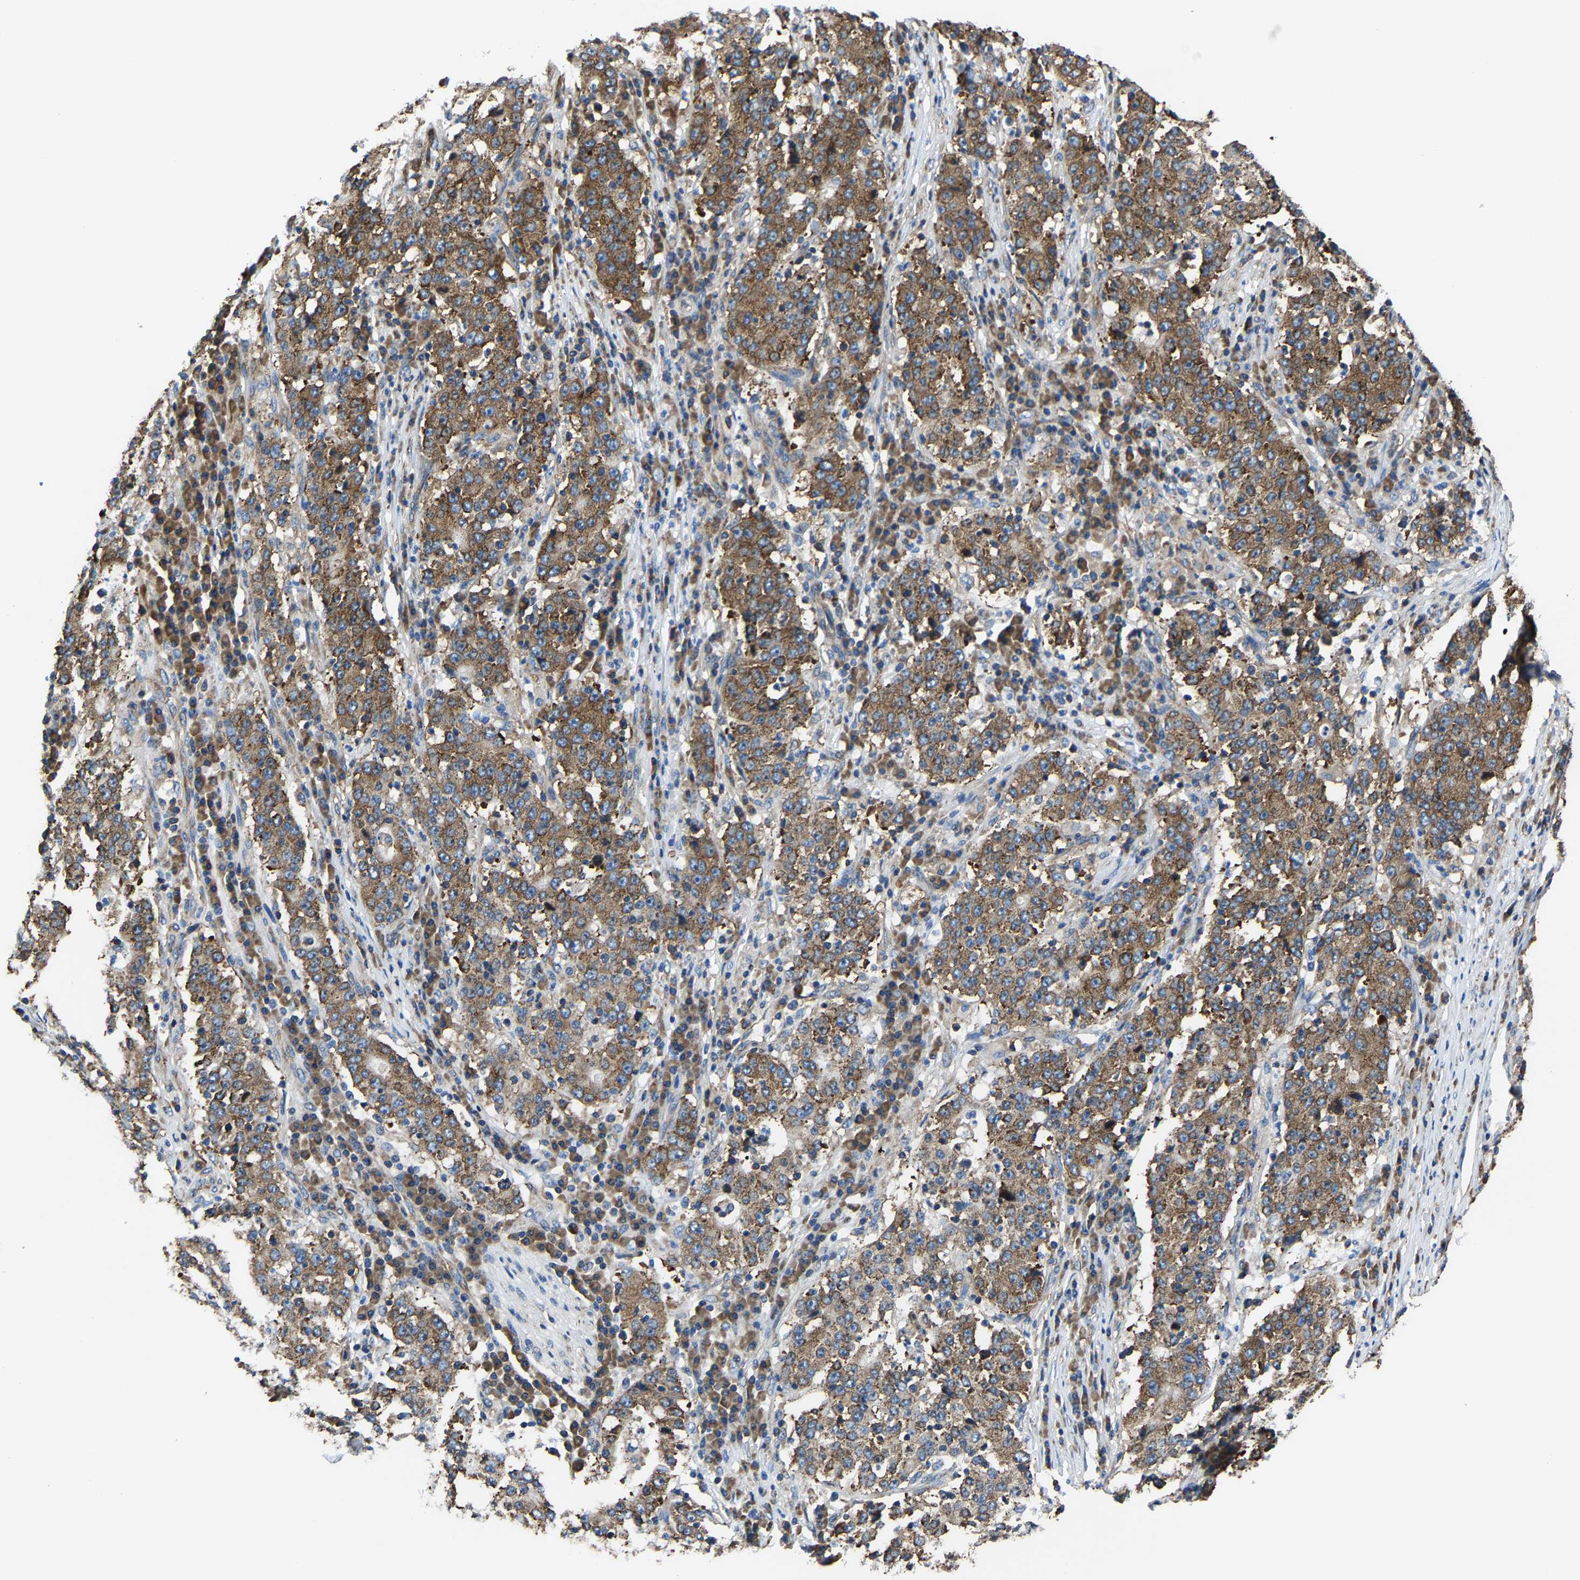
{"staining": {"intensity": "strong", "quantity": ">75%", "location": "cytoplasmic/membranous"}, "tissue": "stomach cancer", "cell_type": "Tumor cells", "image_type": "cancer", "snomed": [{"axis": "morphology", "description": "Adenocarcinoma, NOS"}, {"axis": "topography", "description": "Stomach"}], "caption": "Stomach cancer tissue displays strong cytoplasmic/membranous staining in approximately >75% of tumor cells, visualized by immunohistochemistry.", "gene": "G3BP2", "patient": {"sex": "male", "age": 59}}